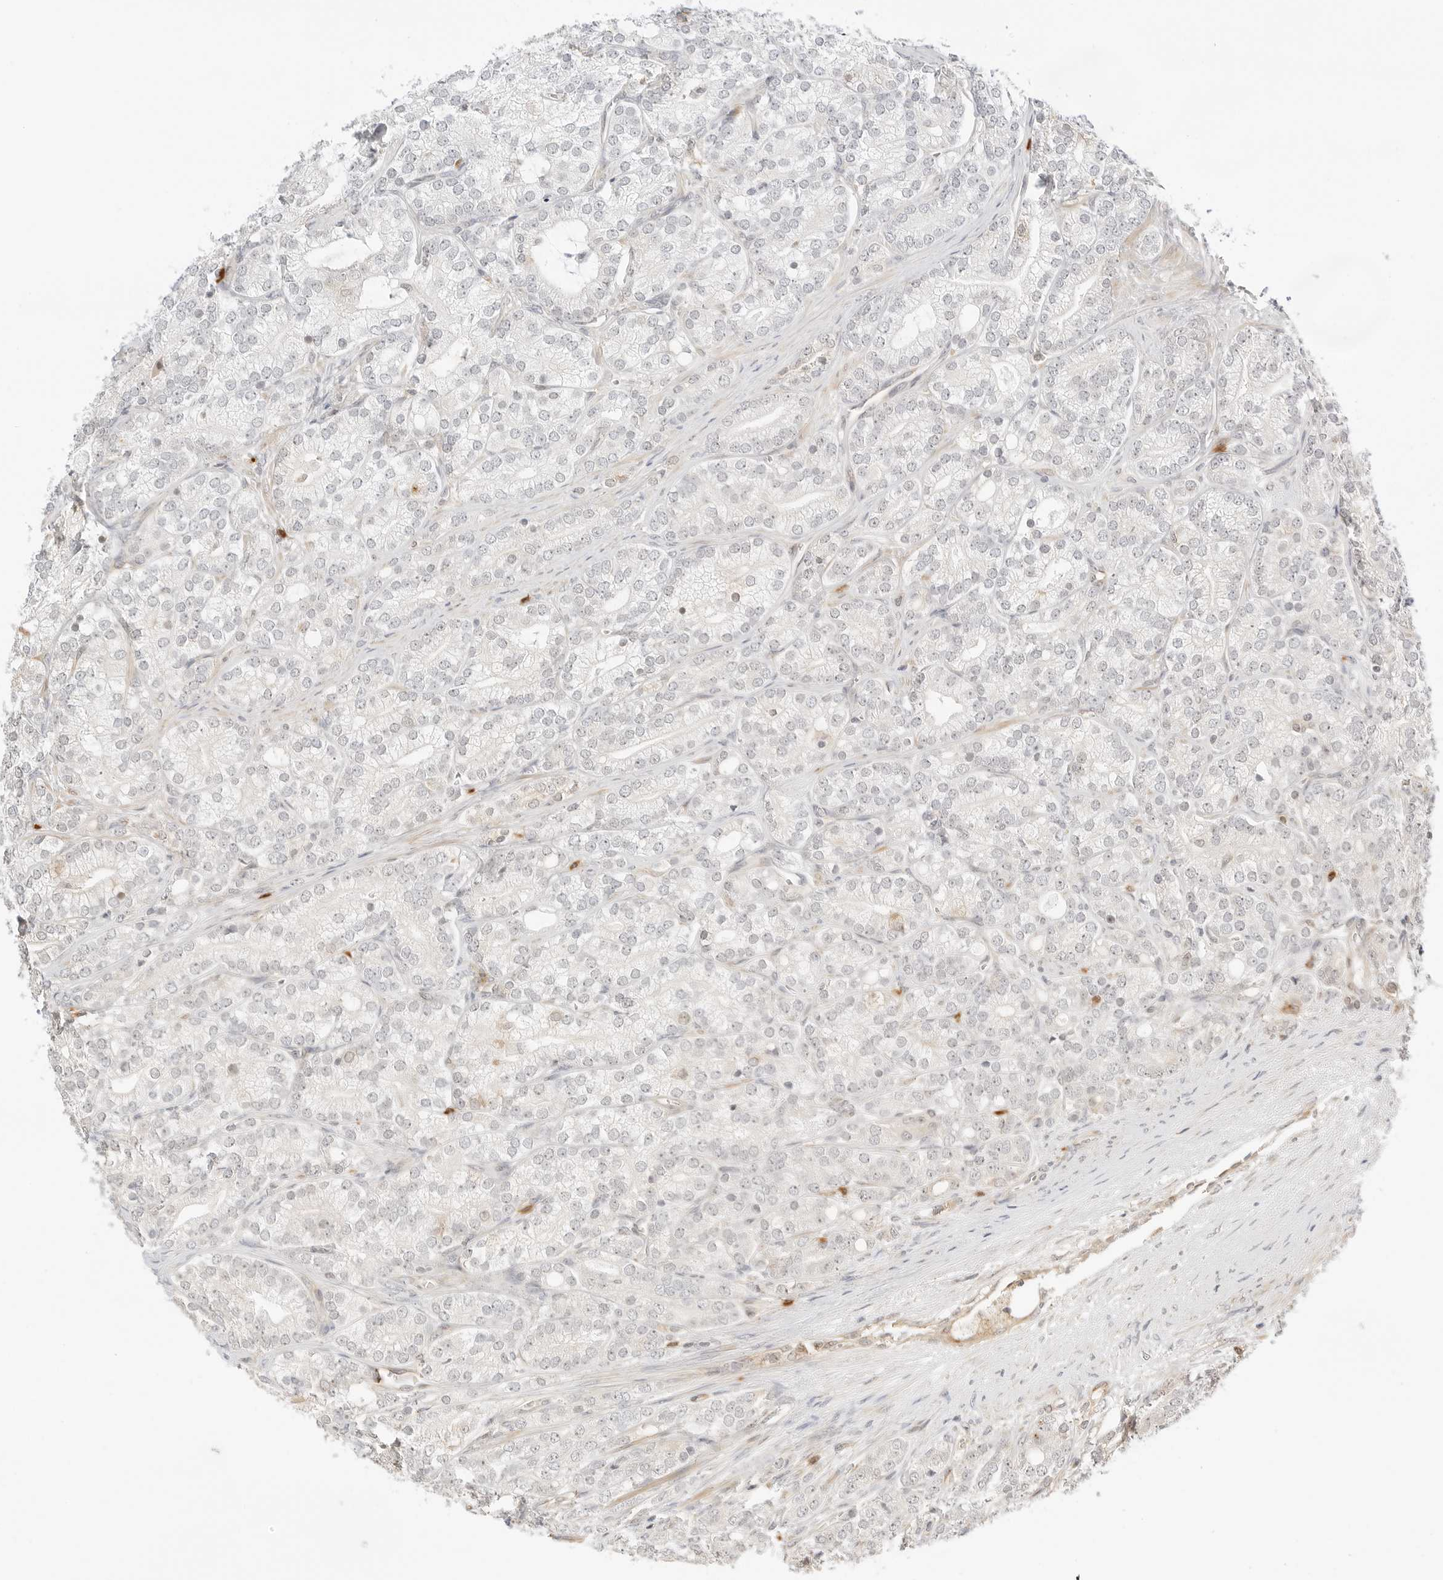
{"staining": {"intensity": "weak", "quantity": "<25%", "location": "cytoplasmic/membranous"}, "tissue": "prostate cancer", "cell_type": "Tumor cells", "image_type": "cancer", "snomed": [{"axis": "morphology", "description": "Adenocarcinoma, High grade"}, {"axis": "topography", "description": "Prostate"}], "caption": "DAB (3,3'-diaminobenzidine) immunohistochemical staining of human prostate adenocarcinoma (high-grade) exhibits no significant positivity in tumor cells.", "gene": "TEKT2", "patient": {"sex": "male", "age": 57}}